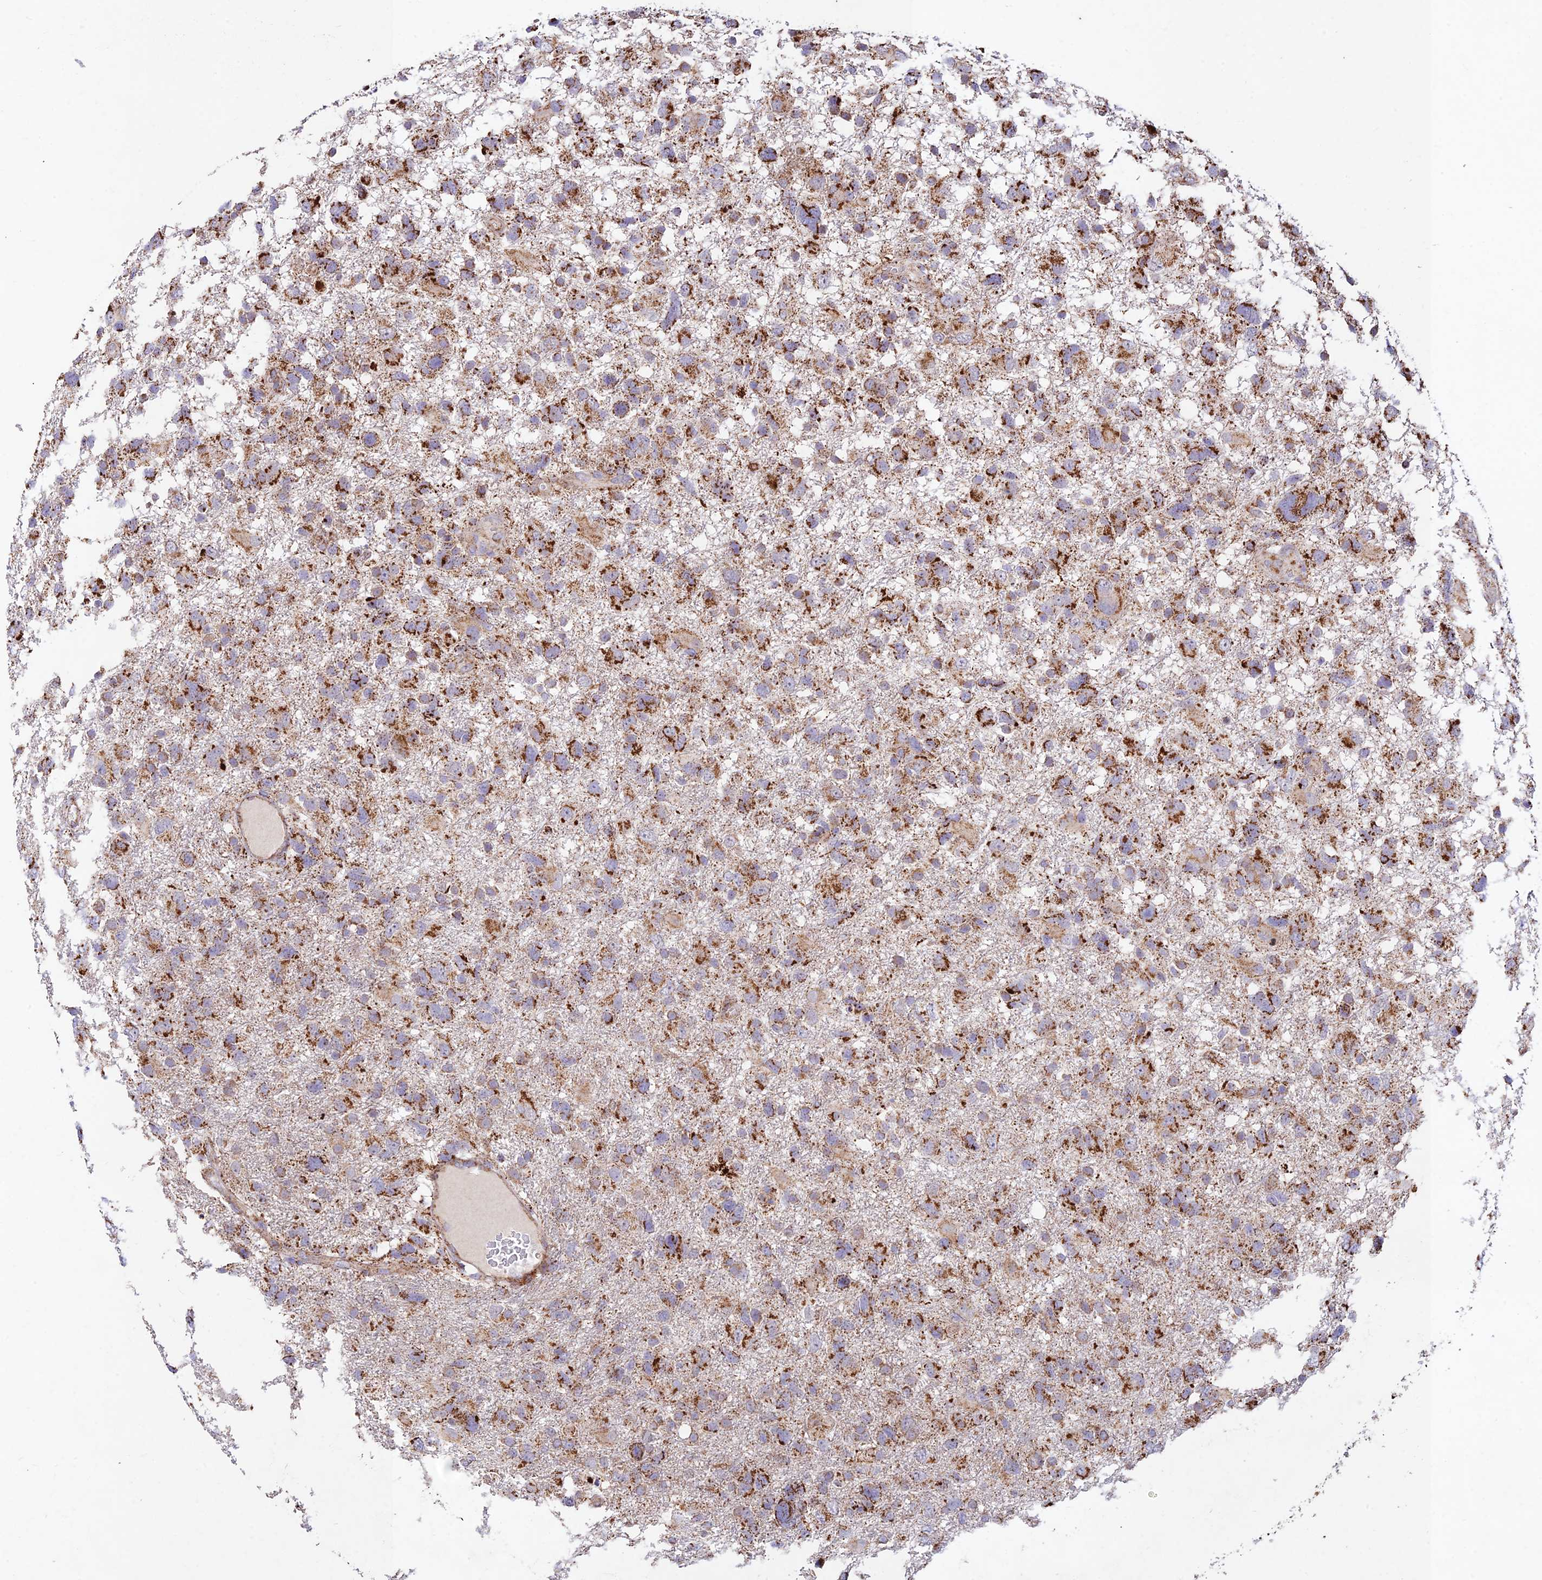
{"staining": {"intensity": "strong", "quantity": "25%-75%", "location": "cytoplasmic/membranous"}, "tissue": "glioma", "cell_type": "Tumor cells", "image_type": "cancer", "snomed": [{"axis": "morphology", "description": "Glioma, malignant, High grade"}, {"axis": "topography", "description": "Brain"}], "caption": "About 25%-75% of tumor cells in high-grade glioma (malignant) reveal strong cytoplasmic/membranous protein staining as visualized by brown immunohistochemical staining.", "gene": "KHDC3L", "patient": {"sex": "male", "age": 61}}